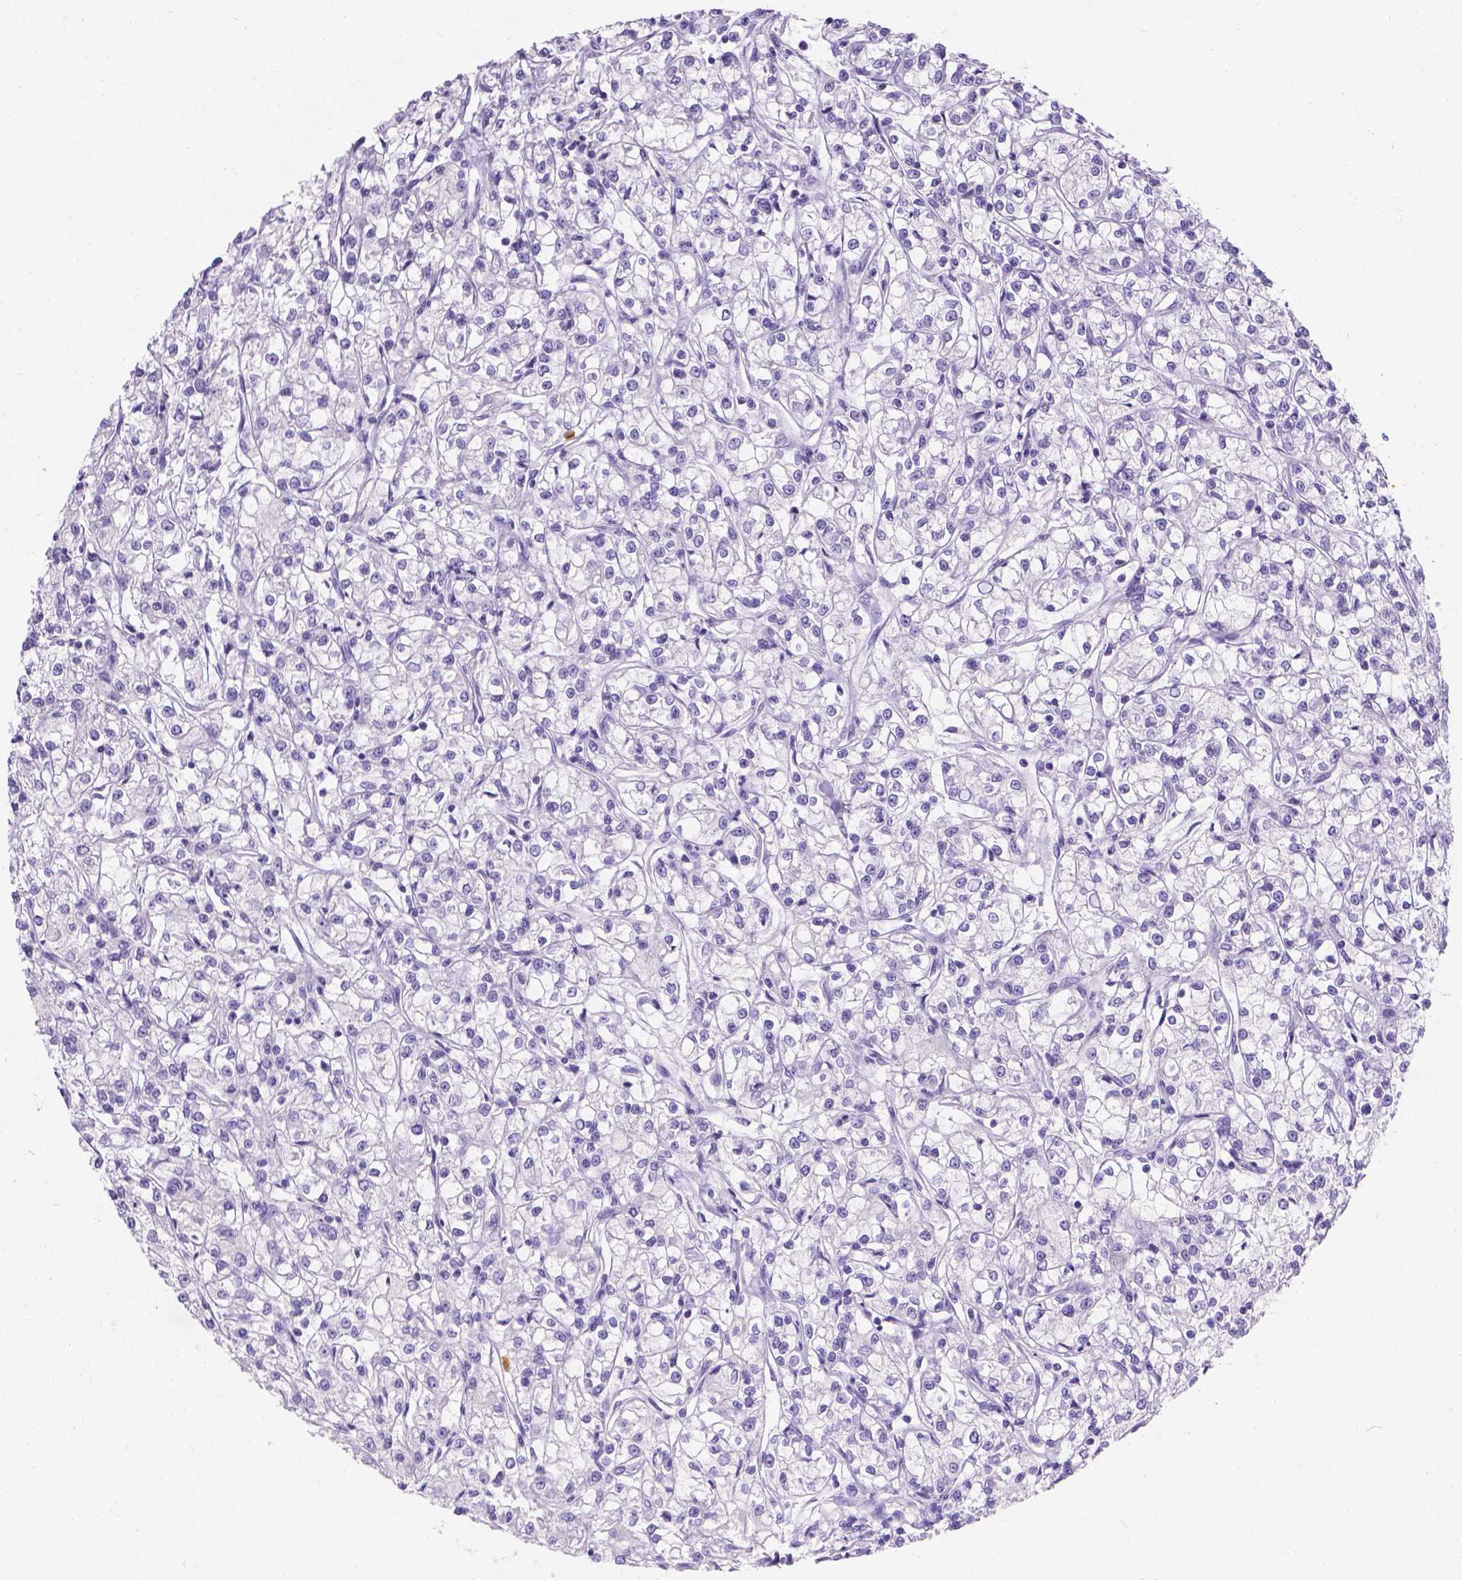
{"staining": {"intensity": "negative", "quantity": "none", "location": "none"}, "tissue": "renal cancer", "cell_type": "Tumor cells", "image_type": "cancer", "snomed": [{"axis": "morphology", "description": "Adenocarcinoma, NOS"}, {"axis": "topography", "description": "Kidney"}], "caption": "An image of renal cancer stained for a protein shows no brown staining in tumor cells.", "gene": "GNRHR", "patient": {"sex": "female", "age": 59}}